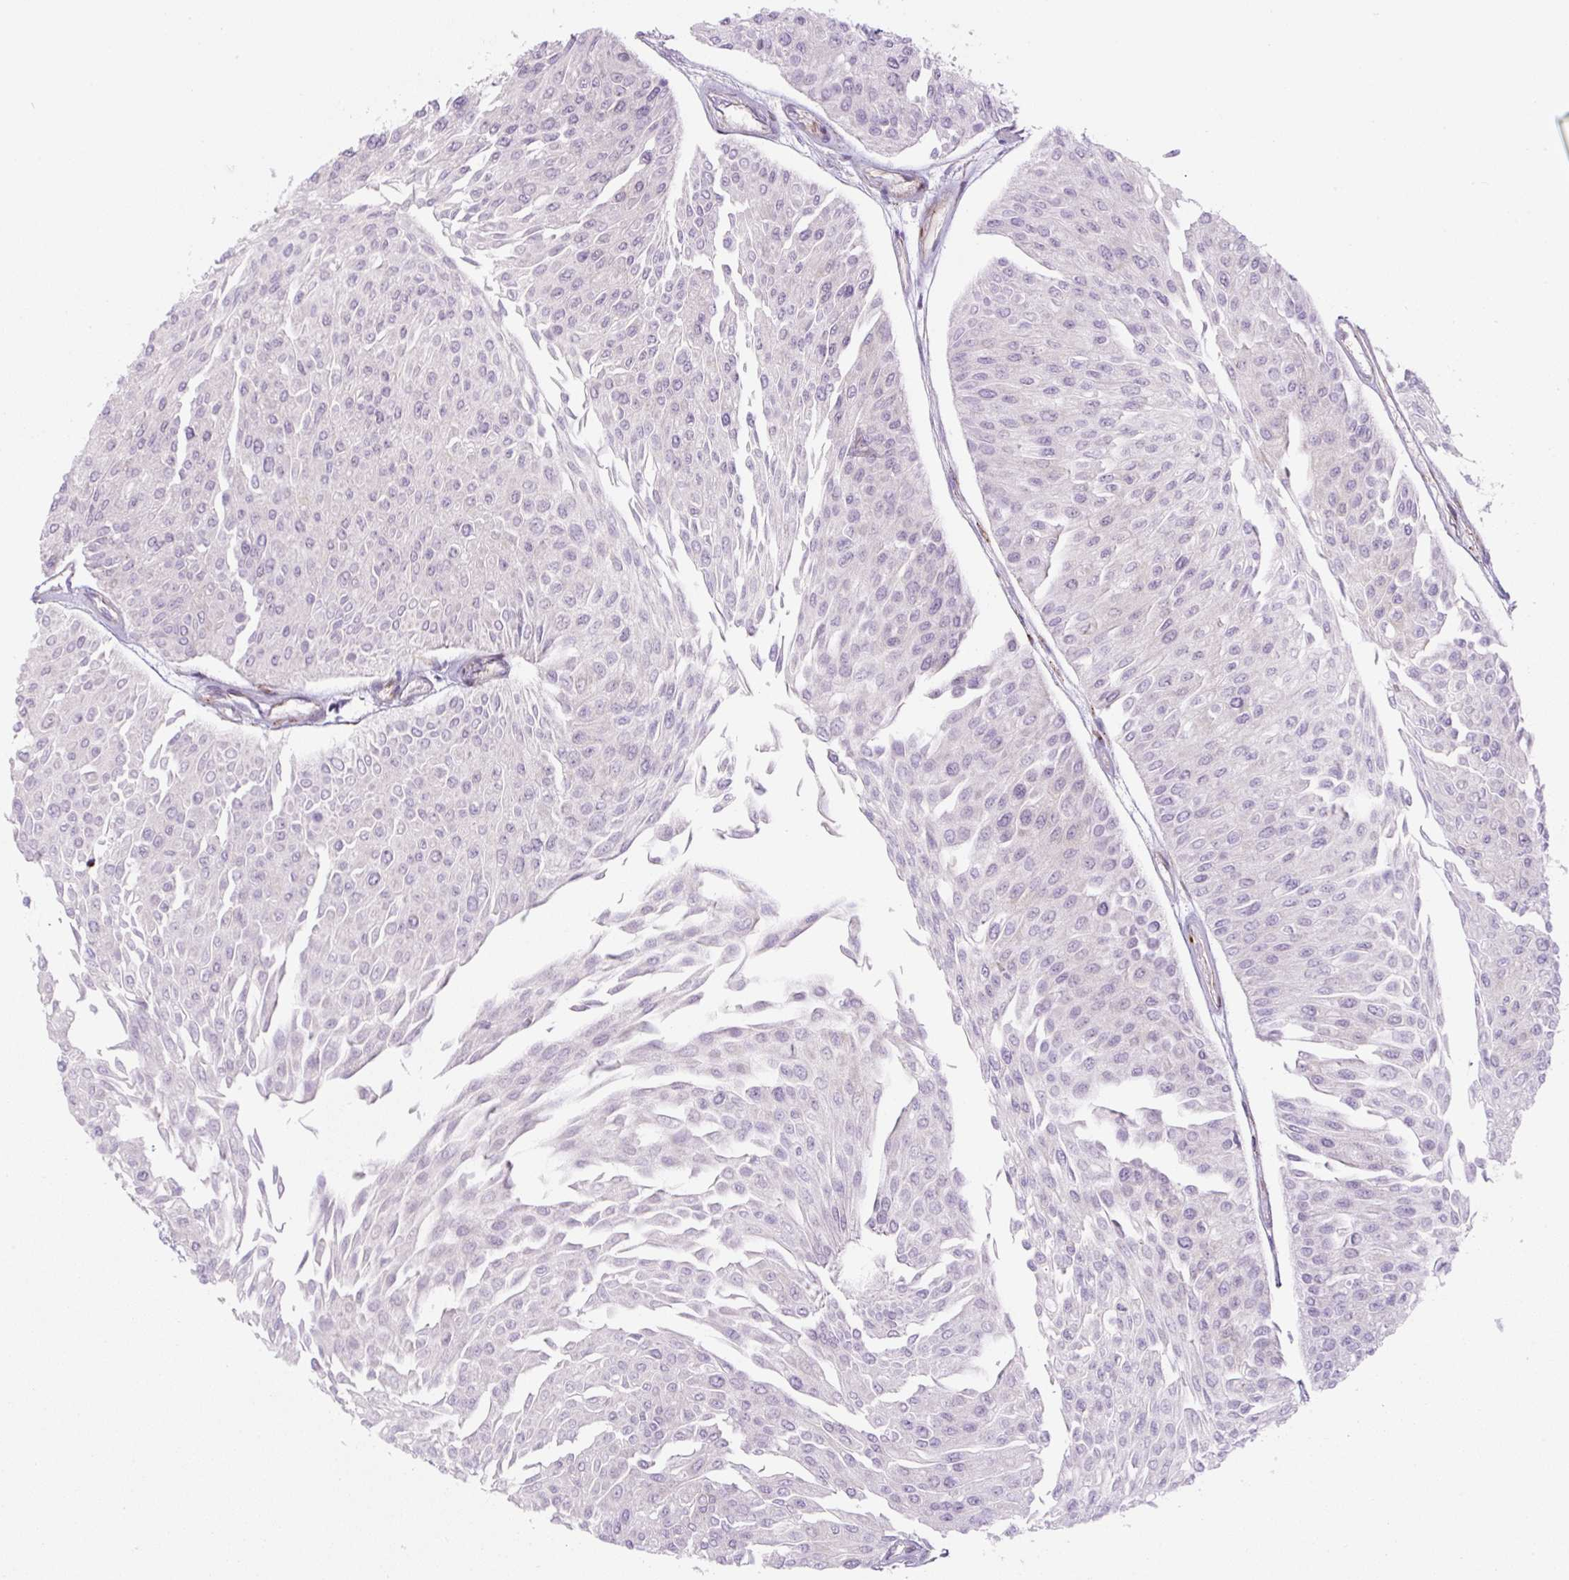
{"staining": {"intensity": "negative", "quantity": "none", "location": "none"}, "tissue": "urothelial cancer", "cell_type": "Tumor cells", "image_type": "cancer", "snomed": [{"axis": "morphology", "description": "Urothelial carcinoma, Low grade"}, {"axis": "topography", "description": "Urinary bladder"}], "caption": "Urothelial carcinoma (low-grade) stained for a protein using IHC shows no staining tumor cells.", "gene": "DISP3", "patient": {"sex": "male", "age": 67}}